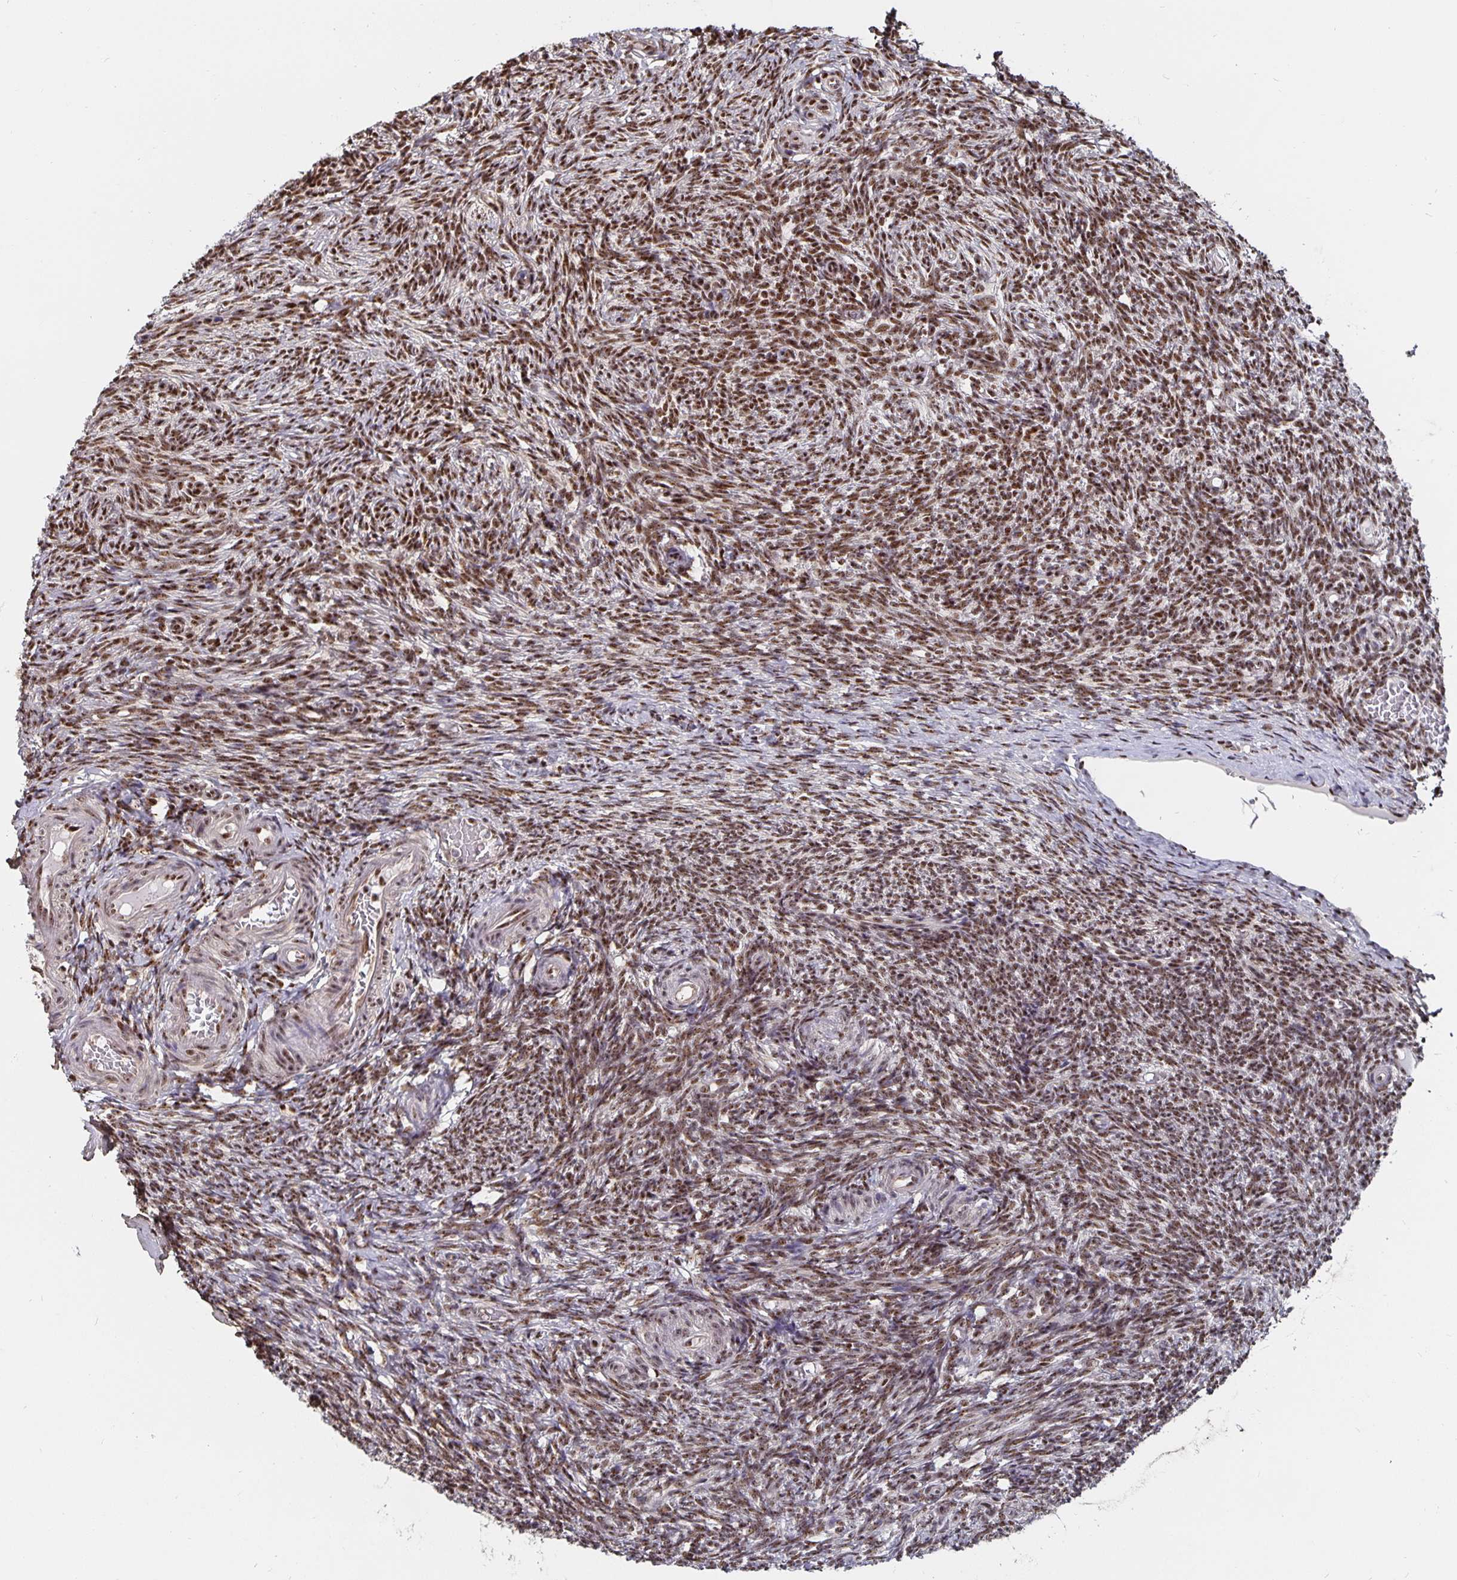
{"staining": {"intensity": "strong", "quantity": ">75%", "location": "nuclear"}, "tissue": "ovary", "cell_type": "Follicle cells", "image_type": "normal", "snomed": [{"axis": "morphology", "description": "Normal tissue, NOS"}, {"axis": "topography", "description": "Ovary"}], "caption": "Immunohistochemistry (IHC) image of benign ovary: human ovary stained using IHC displays high levels of strong protein expression localized specifically in the nuclear of follicle cells, appearing as a nuclear brown color.", "gene": "LAS1L", "patient": {"sex": "female", "age": 39}}